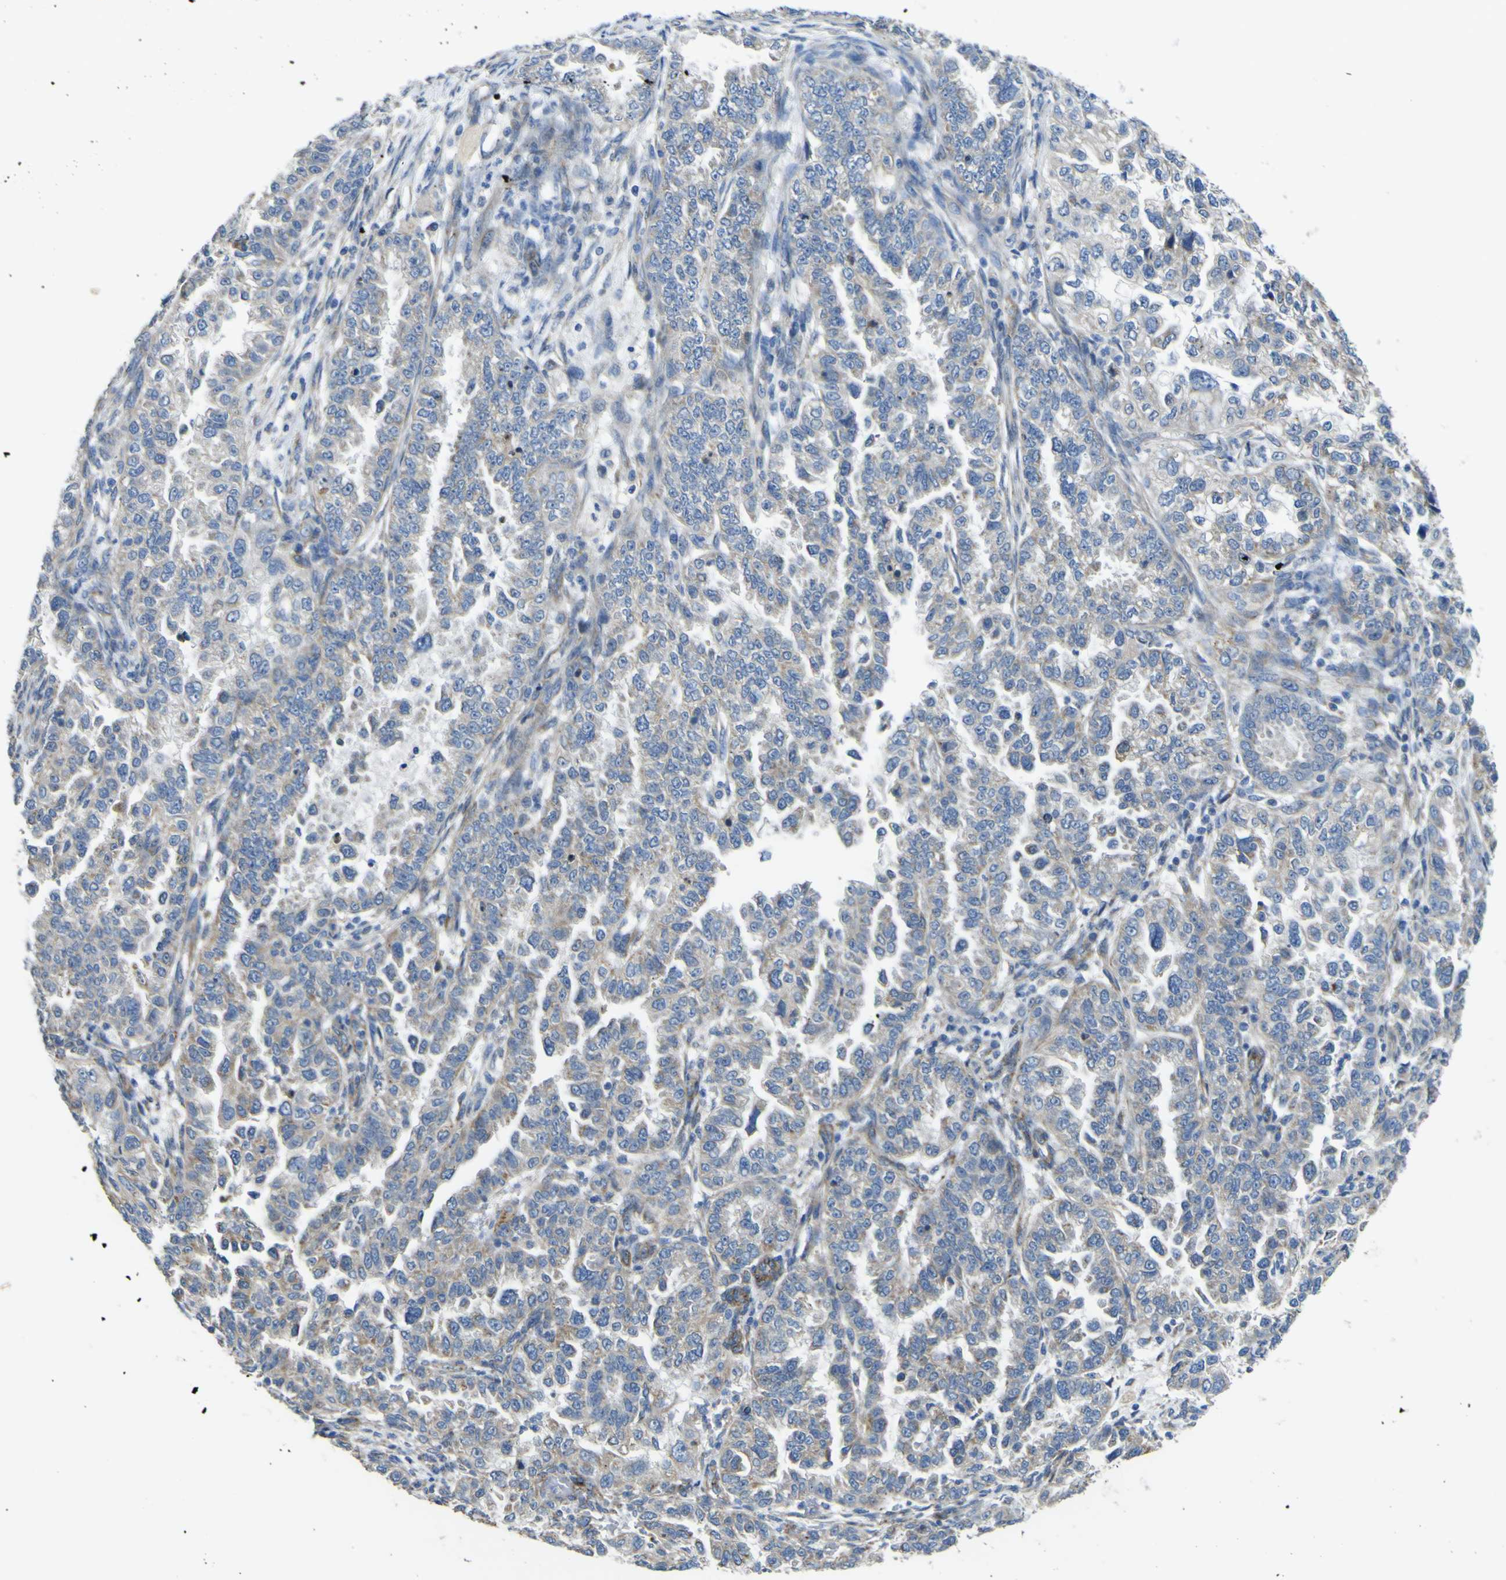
{"staining": {"intensity": "weak", "quantity": "<25%", "location": "cytoplasmic/membranous"}, "tissue": "endometrial cancer", "cell_type": "Tumor cells", "image_type": "cancer", "snomed": [{"axis": "morphology", "description": "Adenocarcinoma, NOS"}, {"axis": "topography", "description": "Endometrium"}], "caption": "Tumor cells show no significant expression in endometrial cancer.", "gene": "ALDH18A1", "patient": {"sex": "female", "age": 85}}